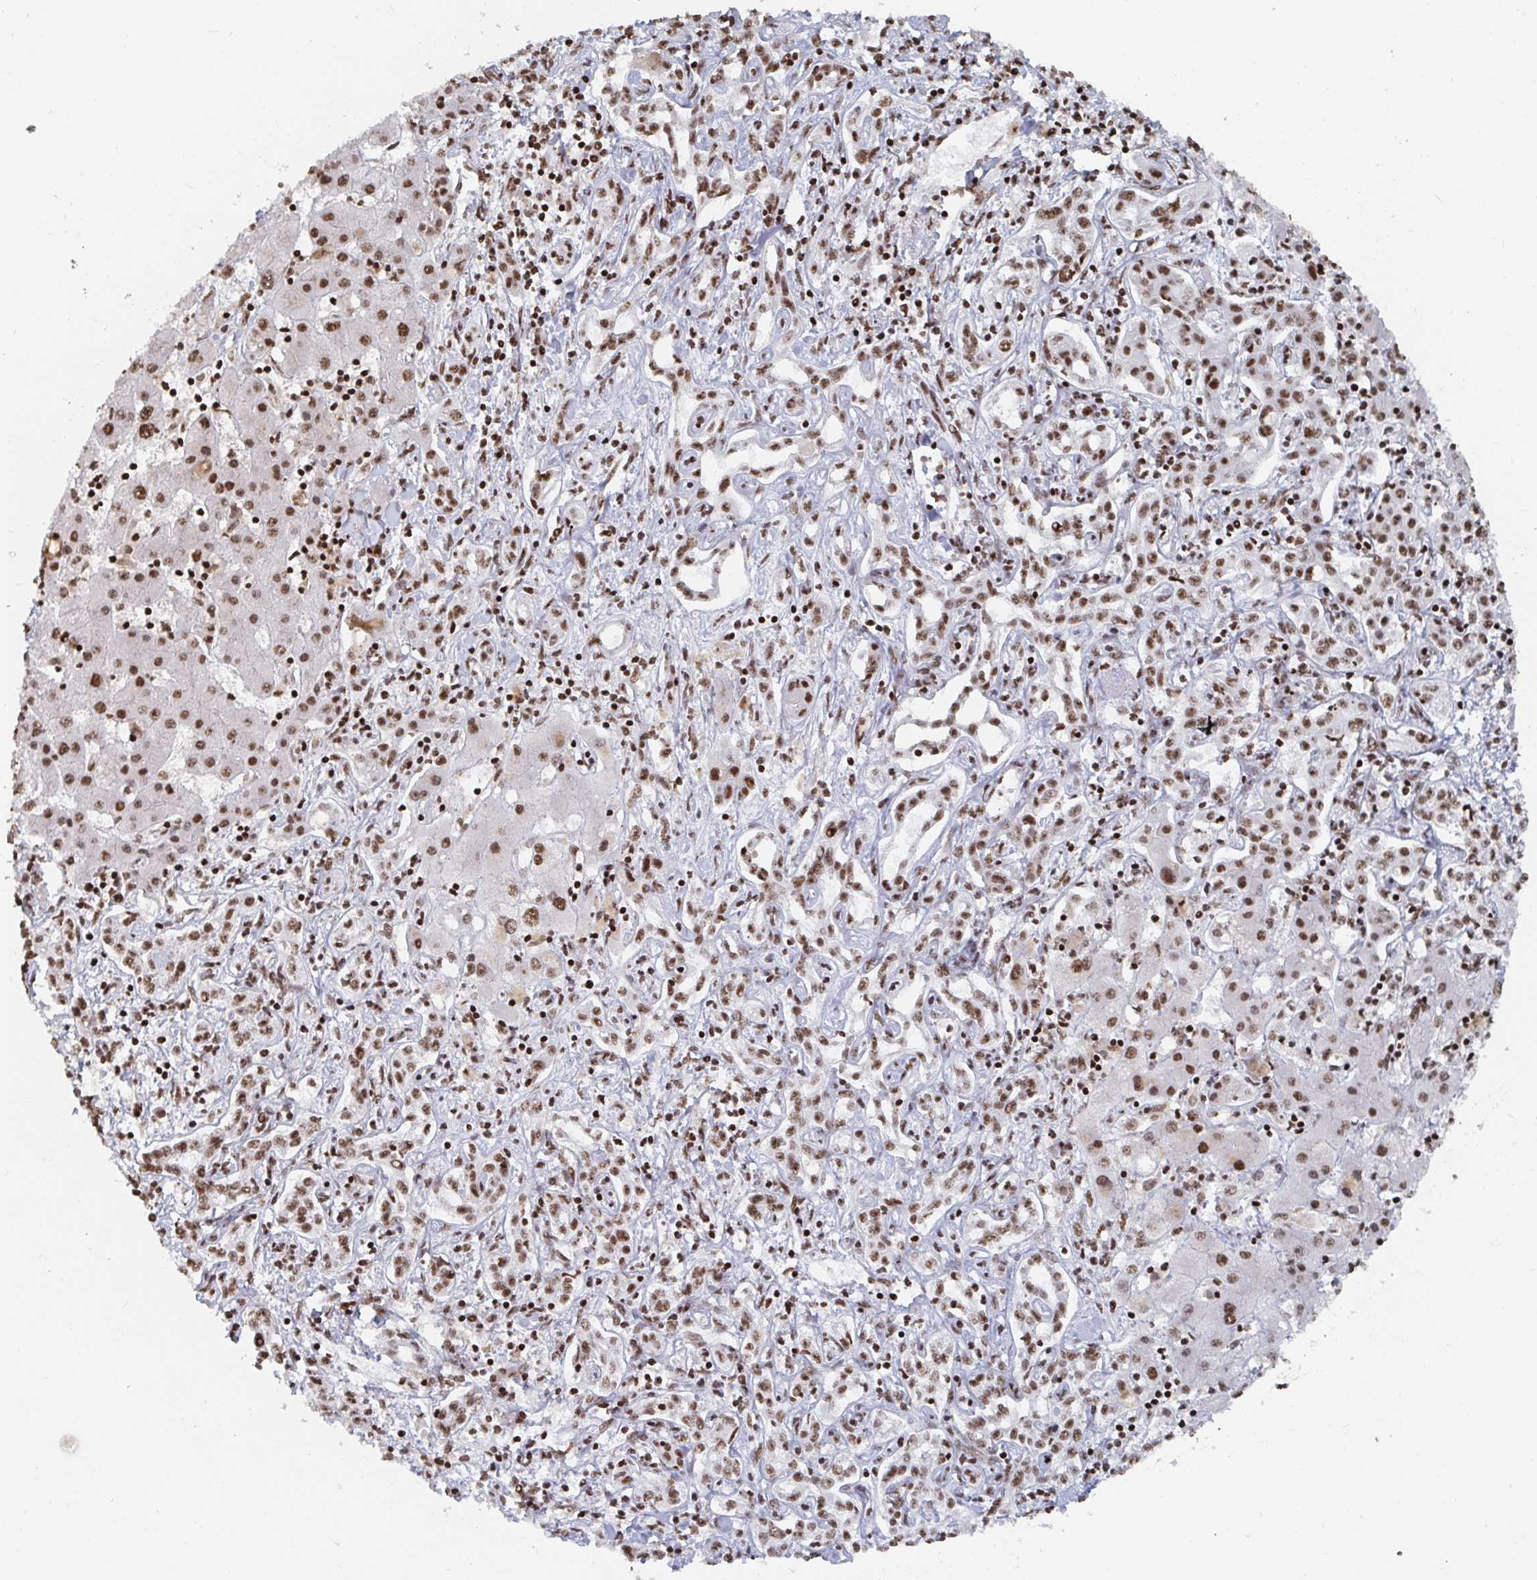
{"staining": {"intensity": "moderate", "quantity": ">75%", "location": "nuclear"}, "tissue": "liver cancer", "cell_type": "Tumor cells", "image_type": "cancer", "snomed": [{"axis": "morphology", "description": "Cholangiocarcinoma"}, {"axis": "topography", "description": "Liver"}], "caption": "Immunohistochemistry of human cholangiocarcinoma (liver) displays medium levels of moderate nuclear staining in approximately >75% of tumor cells. Nuclei are stained in blue.", "gene": "ZDHHC12", "patient": {"sex": "female", "age": 64}}